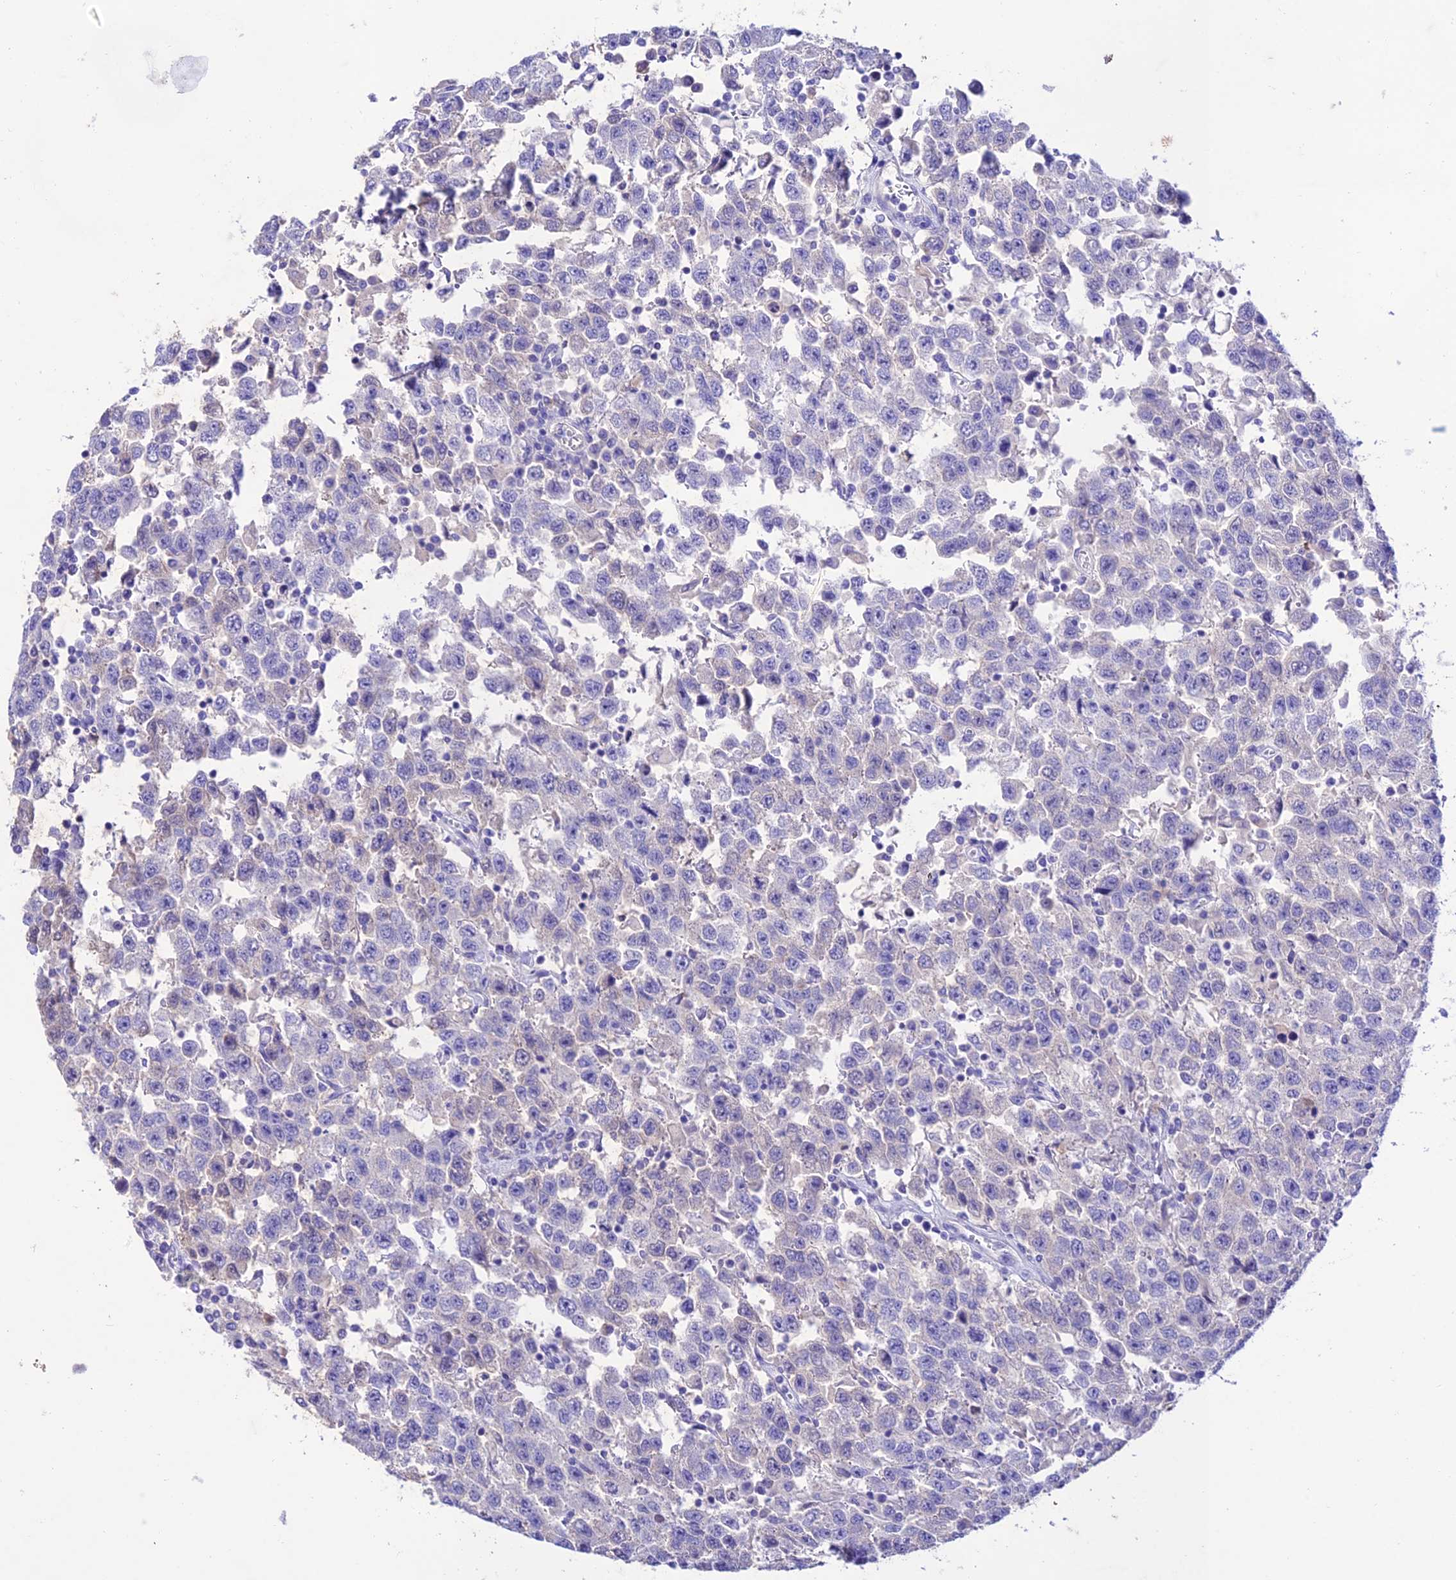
{"staining": {"intensity": "negative", "quantity": "none", "location": "none"}, "tissue": "testis cancer", "cell_type": "Tumor cells", "image_type": "cancer", "snomed": [{"axis": "morphology", "description": "Seminoma, NOS"}, {"axis": "topography", "description": "Testis"}], "caption": "Testis seminoma stained for a protein using immunohistochemistry (IHC) exhibits no positivity tumor cells.", "gene": "NLRP6", "patient": {"sex": "male", "age": 41}}